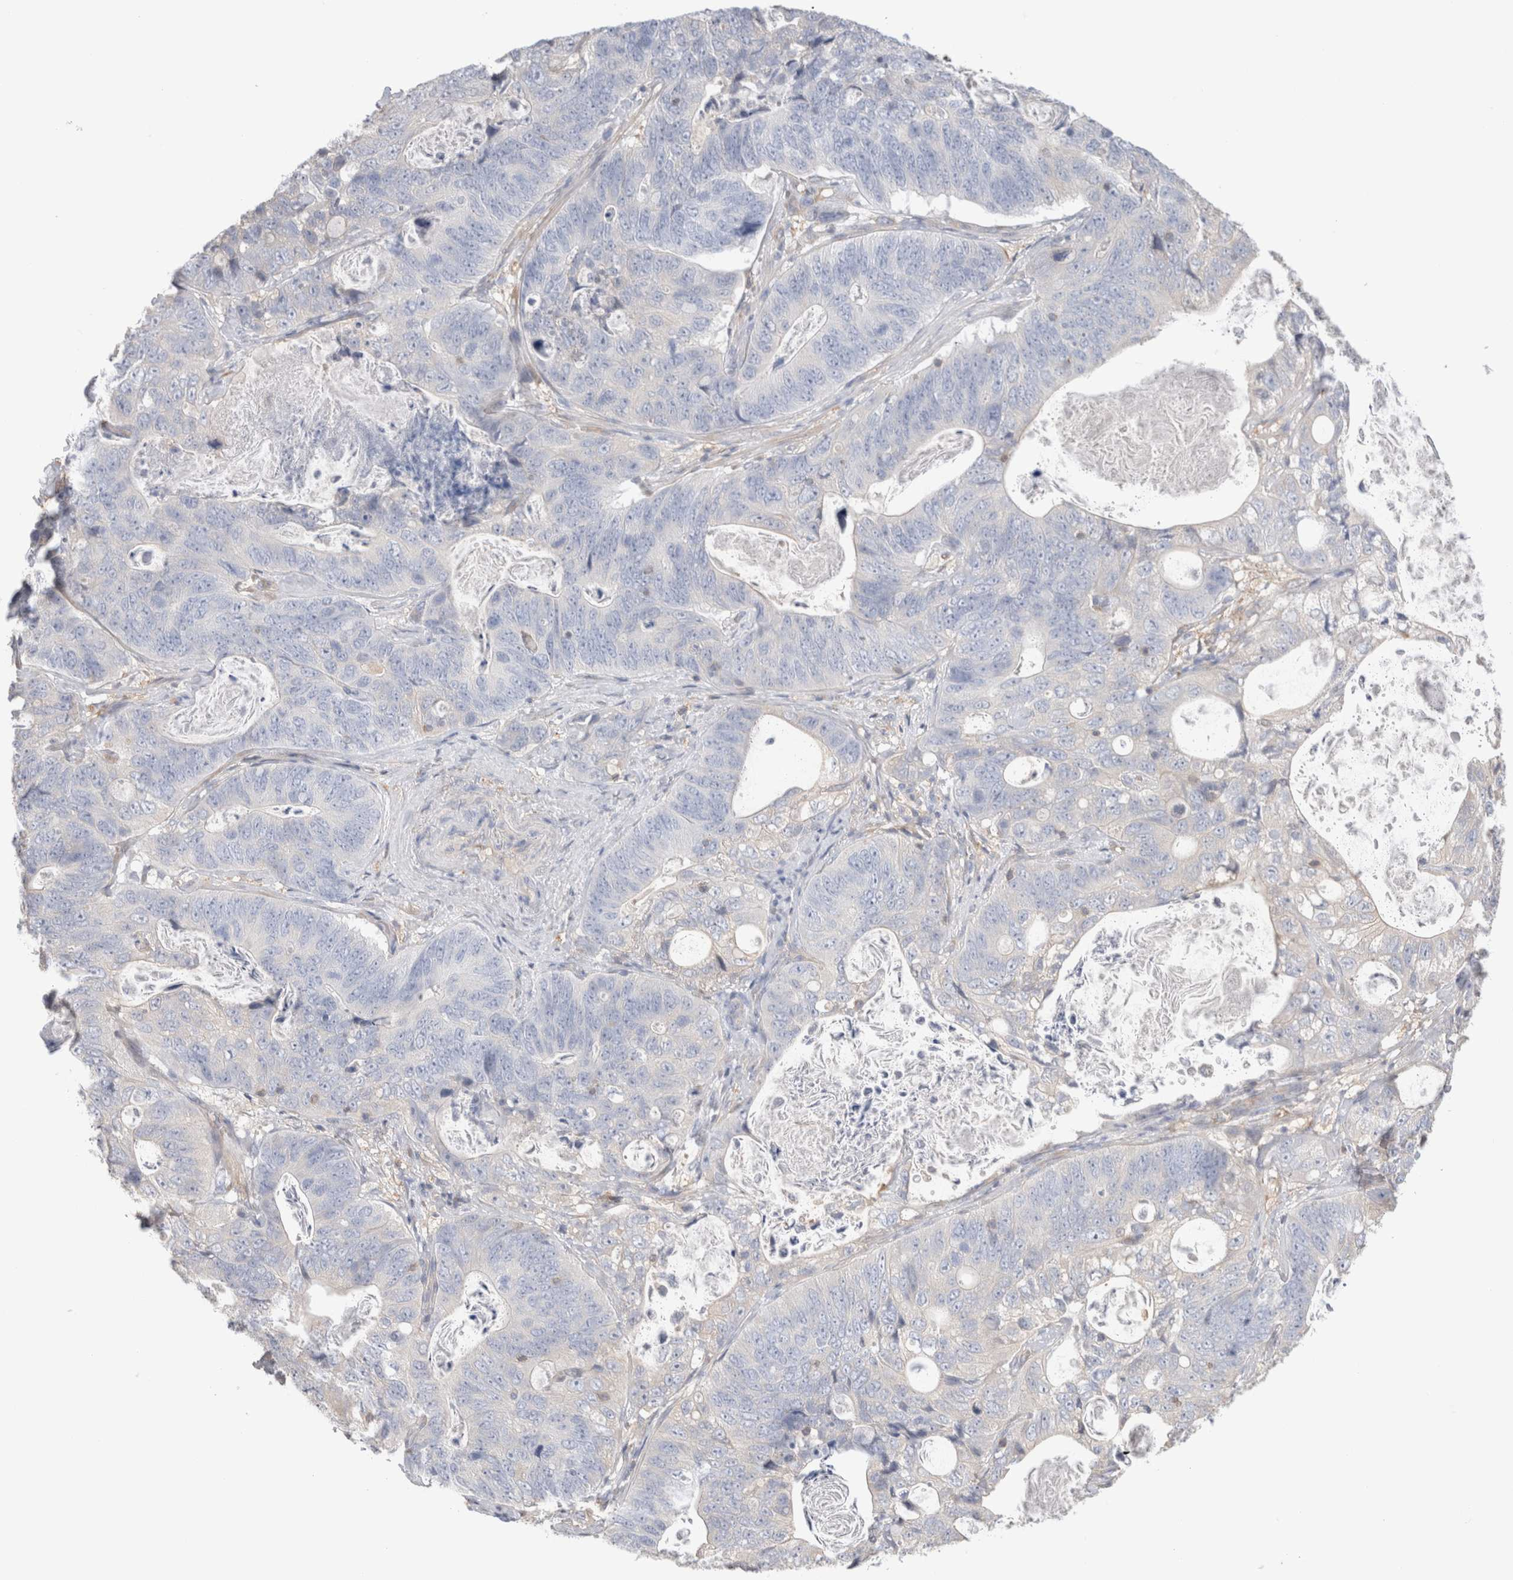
{"staining": {"intensity": "negative", "quantity": "none", "location": "none"}, "tissue": "stomach cancer", "cell_type": "Tumor cells", "image_type": "cancer", "snomed": [{"axis": "morphology", "description": "Normal tissue, NOS"}, {"axis": "morphology", "description": "Adenocarcinoma, NOS"}, {"axis": "topography", "description": "Stomach"}], "caption": "An IHC photomicrograph of adenocarcinoma (stomach) is shown. There is no staining in tumor cells of adenocarcinoma (stomach). Nuclei are stained in blue.", "gene": "CAPN2", "patient": {"sex": "female", "age": 89}}